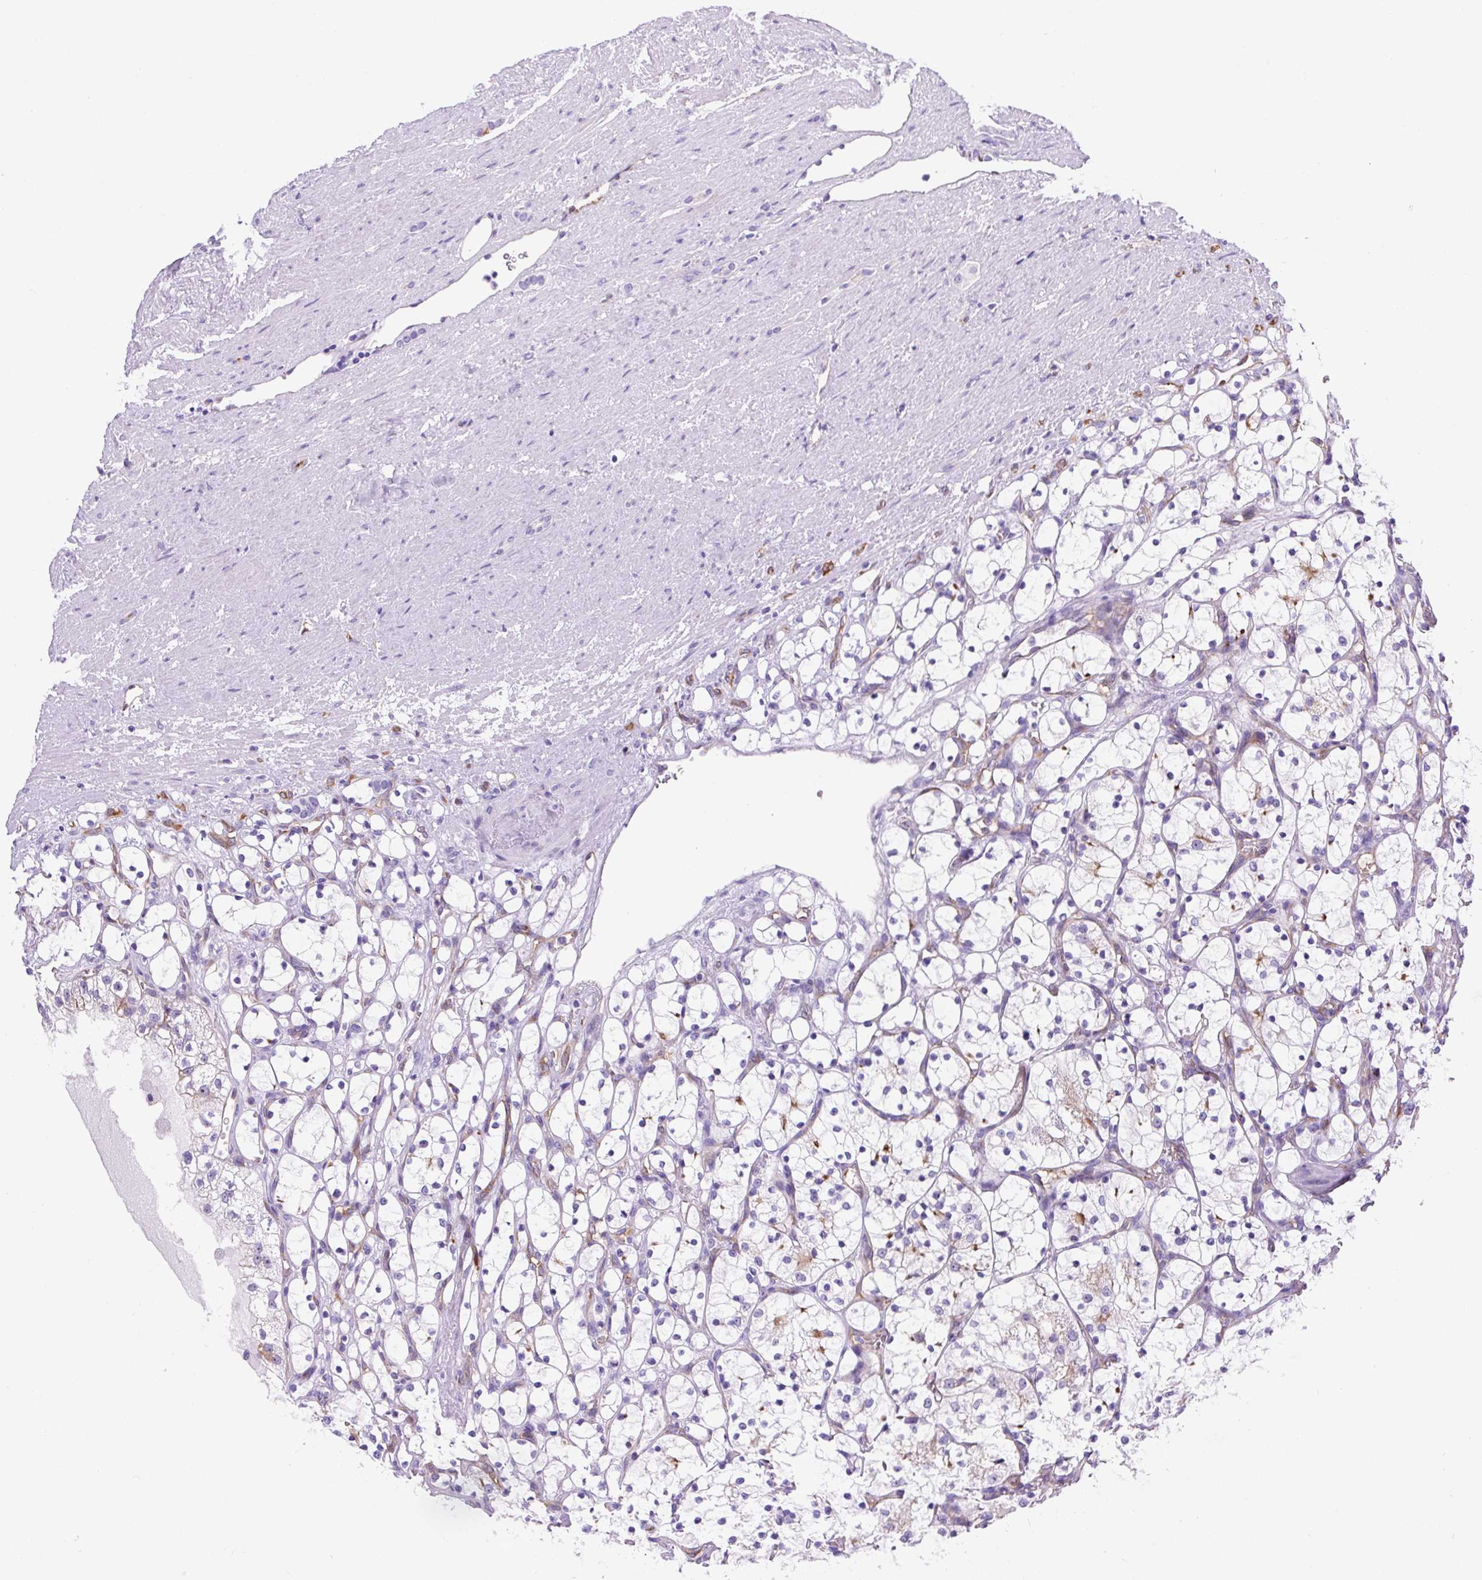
{"staining": {"intensity": "negative", "quantity": "none", "location": "none"}, "tissue": "renal cancer", "cell_type": "Tumor cells", "image_type": "cancer", "snomed": [{"axis": "morphology", "description": "Adenocarcinoma, NOS"}, {"axis": "topography", "description": "Kidney"}], "caption": "A high-resolution micrograph shows immunohistochemistry (IHC) staining of adenocarcinoma (renal), which reveals no significant positivity in tumor cells. The staining is performed using DAB brown chromogen with nuclei counter-stained in using hematoxylin.", "gene": "ASB4", "patient": {"sex": "female", "age": 69}}